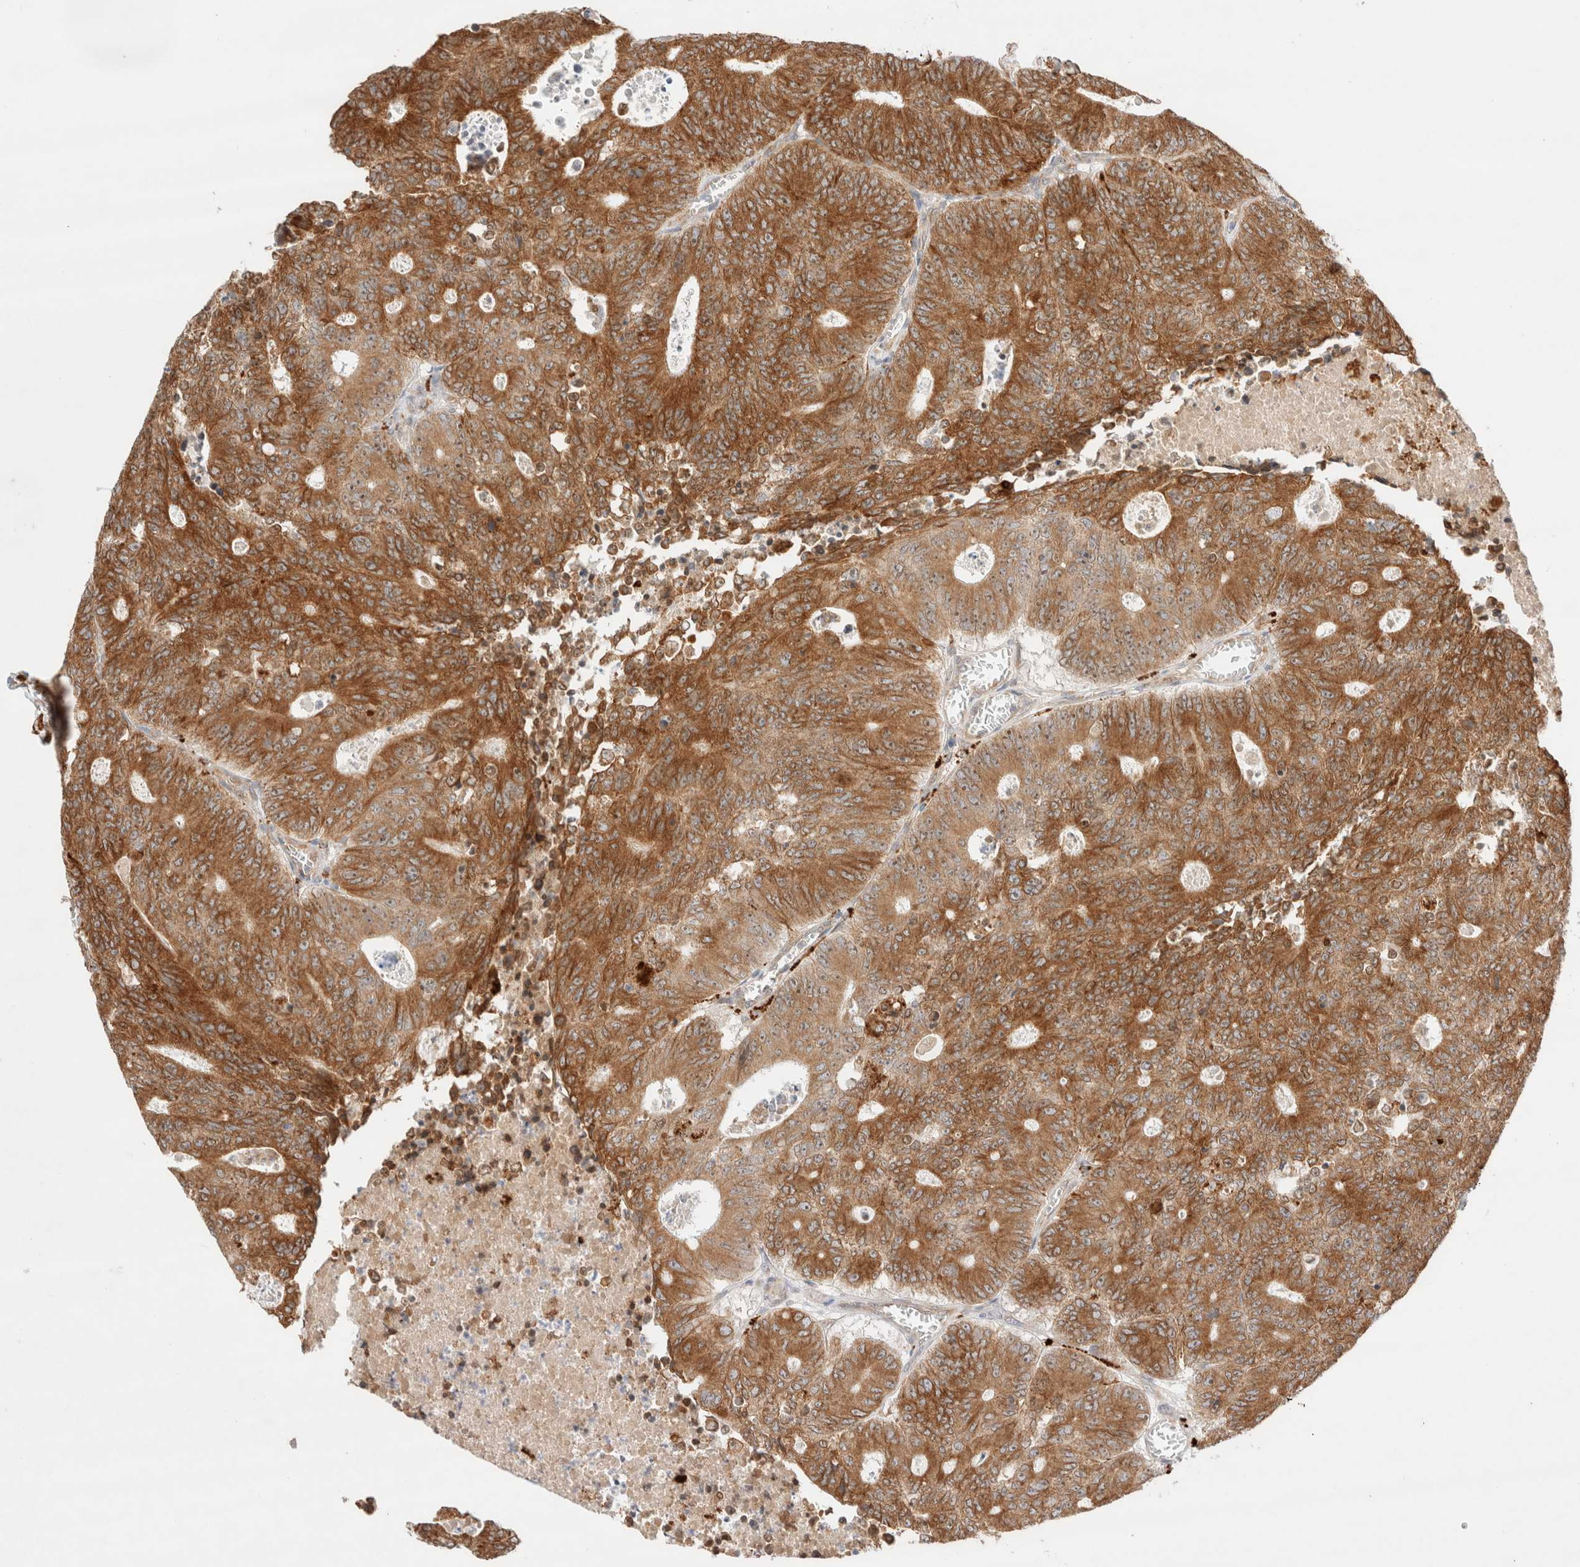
{"staining": {"intensity": "strong", "quantity": ">75%", "location": "cytoplasmic/membranous,nuclear"}, "tissue": "colorectal cancer", "cell_type": "Tumor cells", "image_type": "cancer", "snomed": [{"axis": "morphology", "description": "Adenocarcinoma, NOS"}, {"axis": "topography", "description": "Colon"}], "caption": "Approximately >75% of tumor cells in human adenocarcinoma (colorectal) display strong cytoplasmic/membranous and nuclear protein staining as visualized by brown immunohistochemical staining.", "gene": "RRP15", "patient": {"sex": "male", "age": 87}}